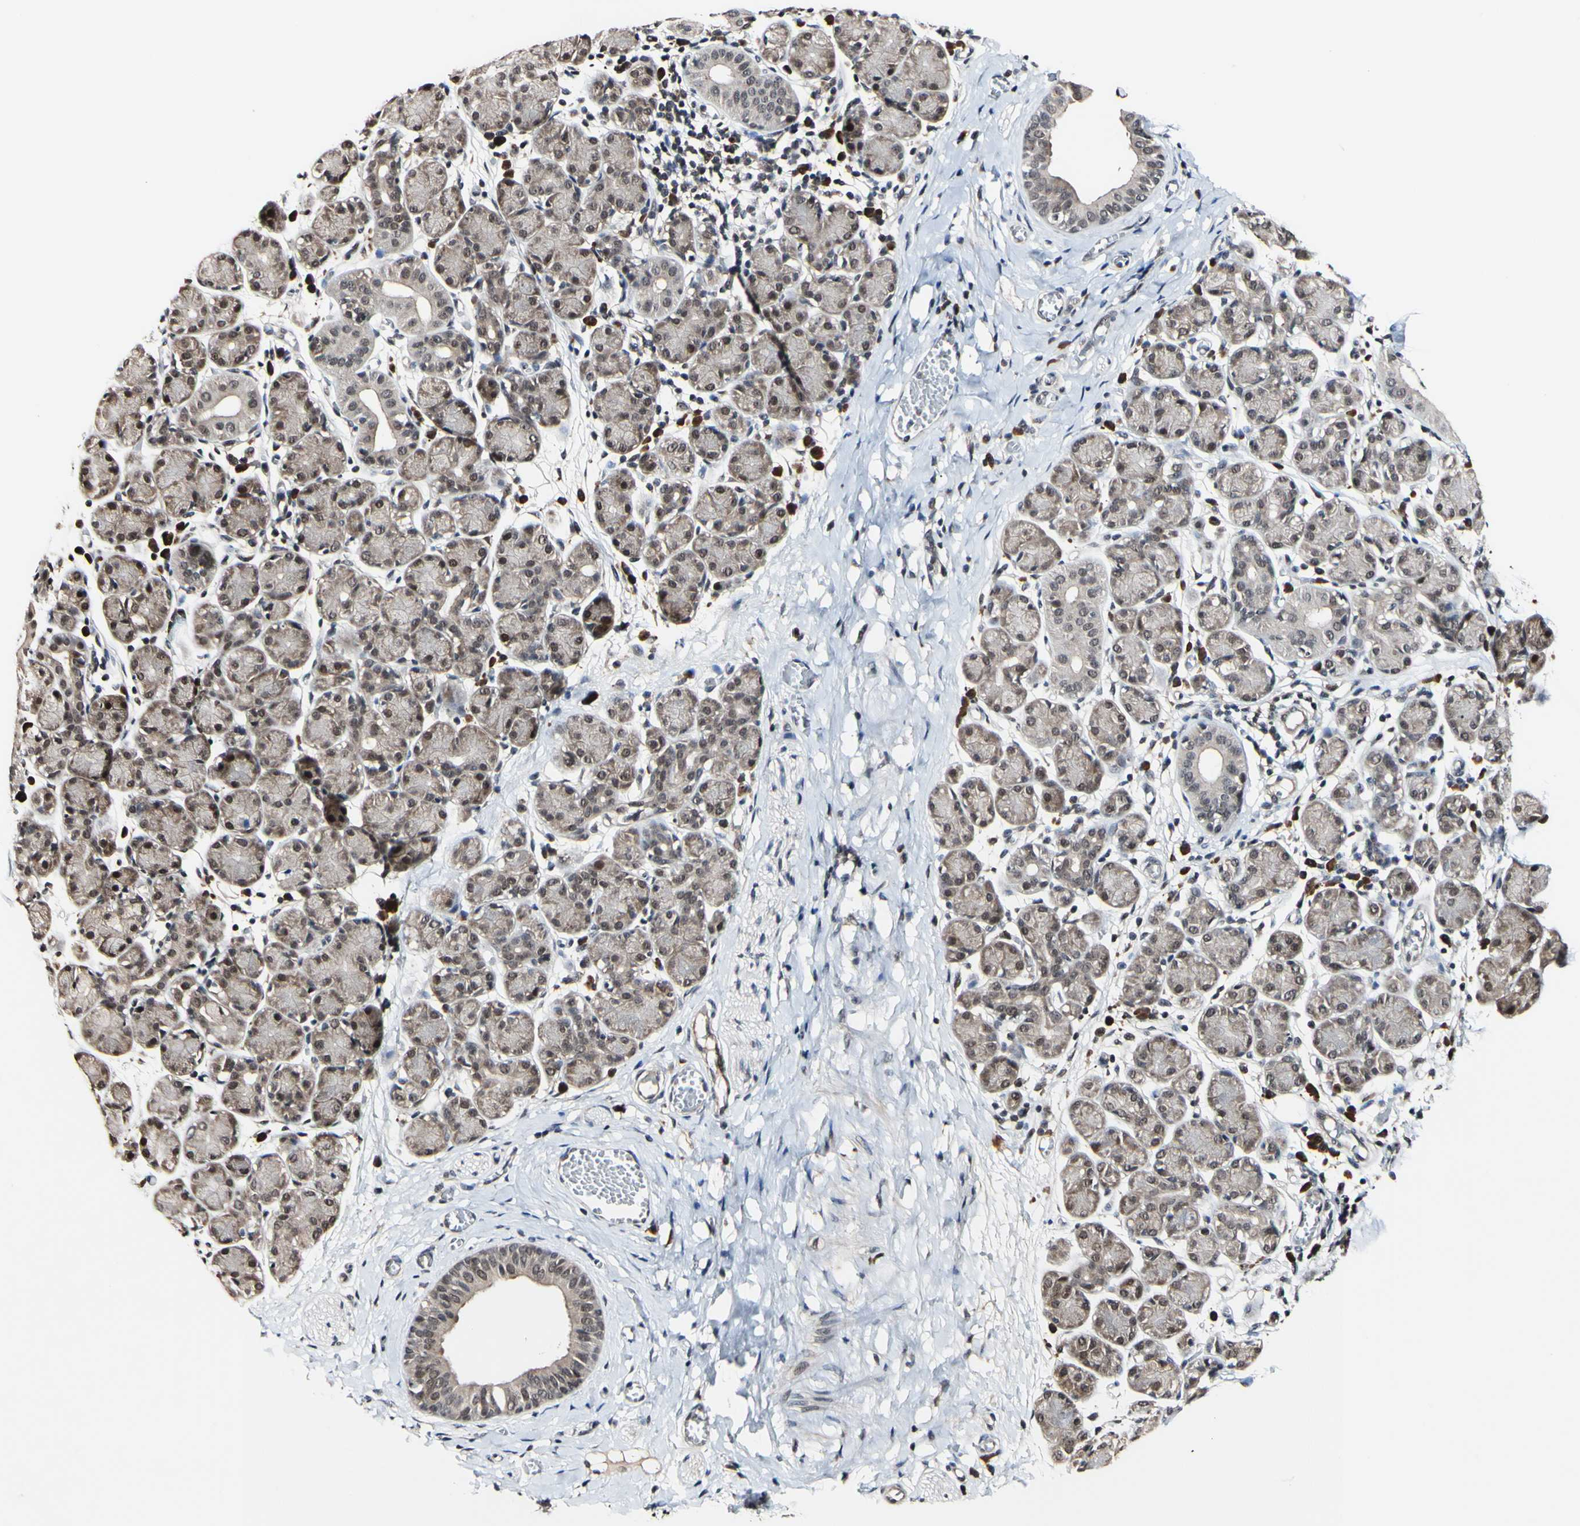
{"staining": {"intensity": "weak", "quantity": ">75%", "location": "cytoplasmic/membranous,nuclear"}, "tissue": "salivary gland", "cell_type": "Glandular cells", "image_type": "normal", "snomed": [{"axis": "morphology", "description": "Normal tissue, NOS"}, {"axis": "morphology", "description": "Inflammation, NOS"}, {"axis": "topography", "description": "Lymph node"}, {"axis": "topography", "description": "Salivary gland"}], "caption": "High-power microscopy captured an immunohistochemistry histopathology image of benign salivary gland, revealing weak cytoplasmic/membranous,nuclear positivity in about >75% of glandular cells. Using DAB (3,3'-diaminobenzidine) (brown) and hematoxylin (blue) stains, captured at high magnification using brightfield microscopy.", "gene": "PSMD10", "patient": {"sex": "male", "age": 3}}